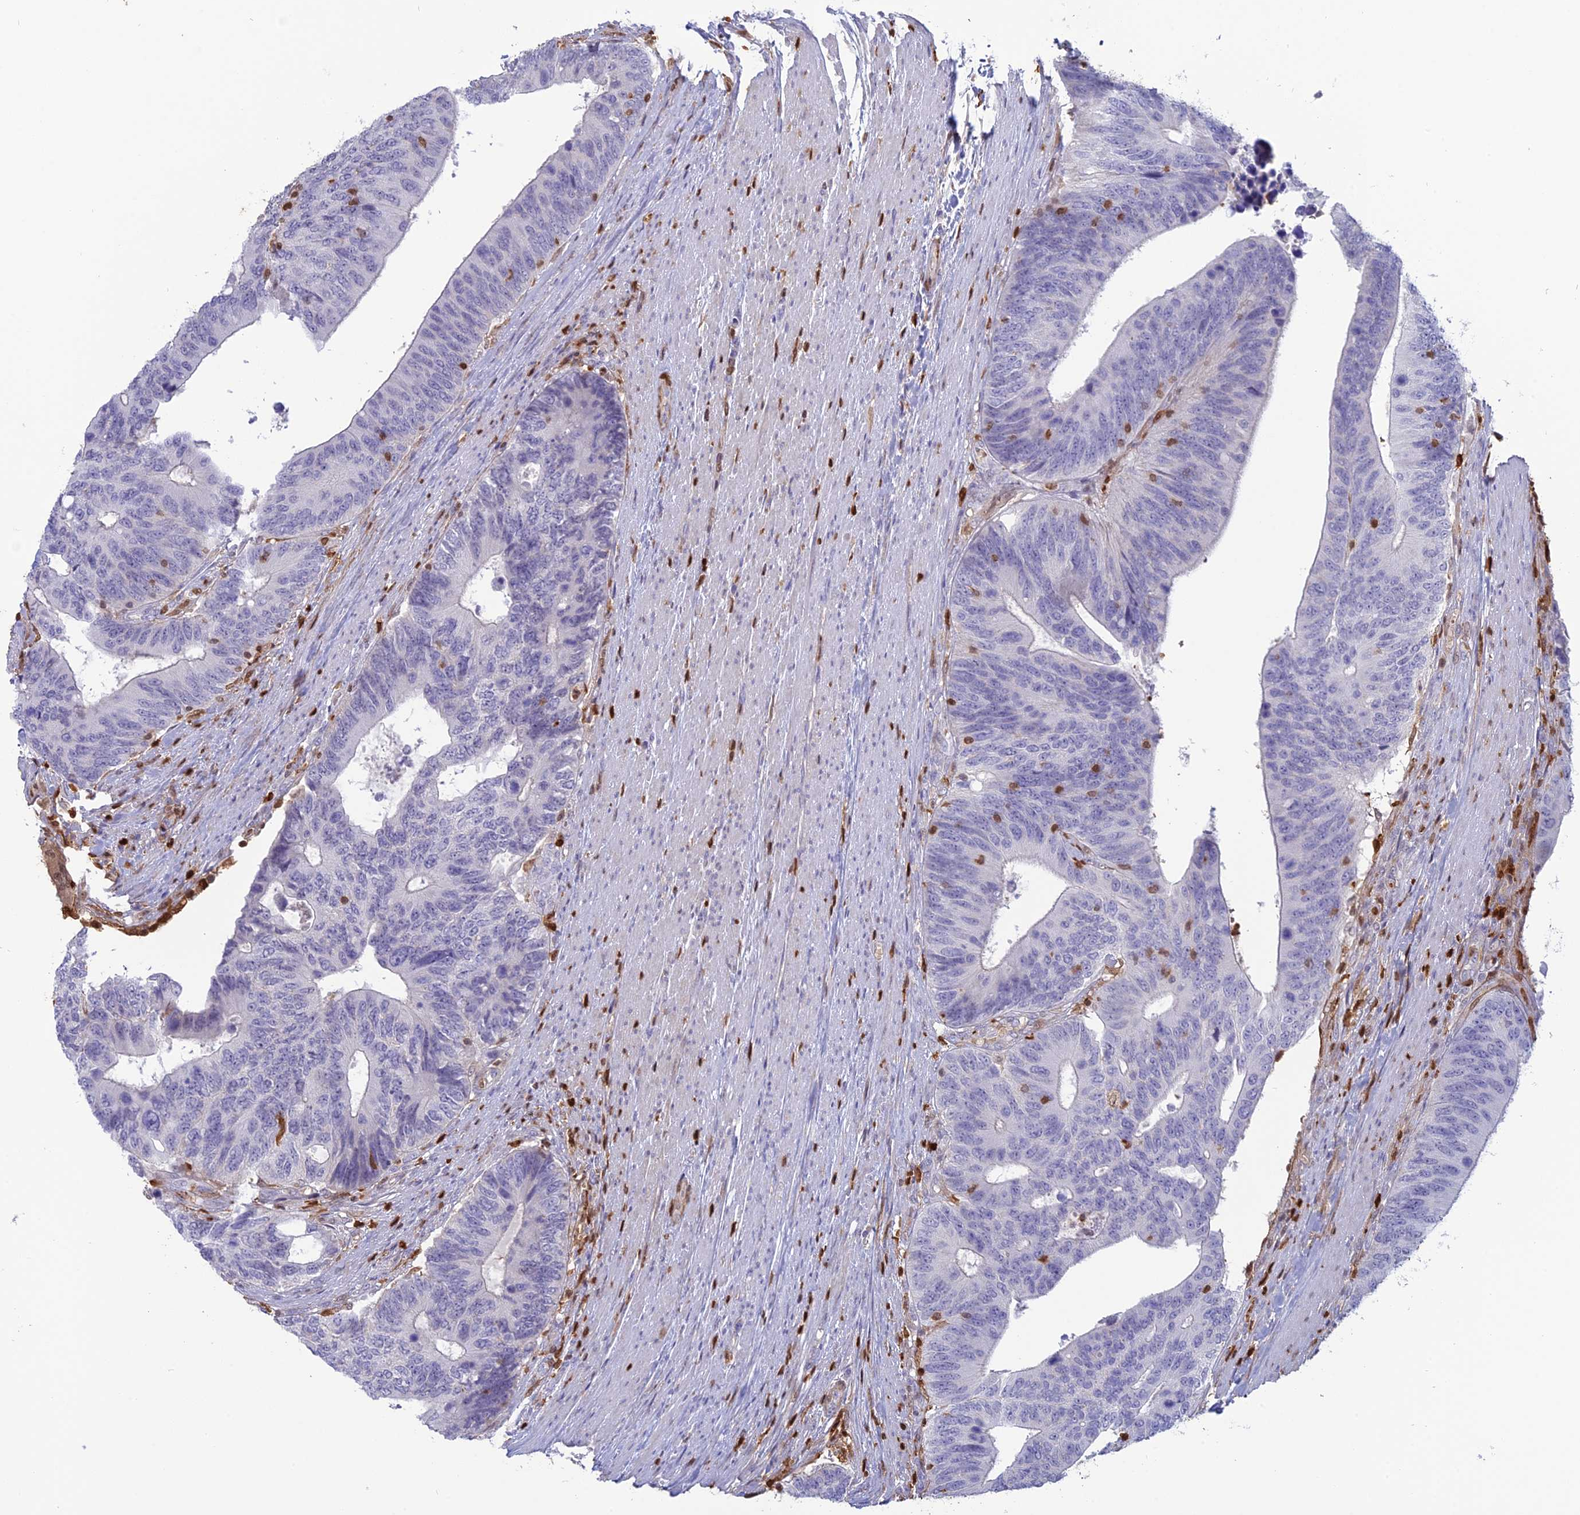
{"staining": {"intensity": "negative", "quantity": "none", "location": "none"}, "tissue": "colorectal cancer", "cell_type": "Tumor cells", "image_type": "cancer", "snomed": [{"axis": "morphology", "description": "Adenocarcinoma, NOS"}, {"axis": "topography", "description": "Colon"}], "caption": "Immunohistochemical staining of colorectal cancer shows no significant positivity in tumor cells.", "gene": "PGBD4", "patient": {"sex": "male", "age": 87}}